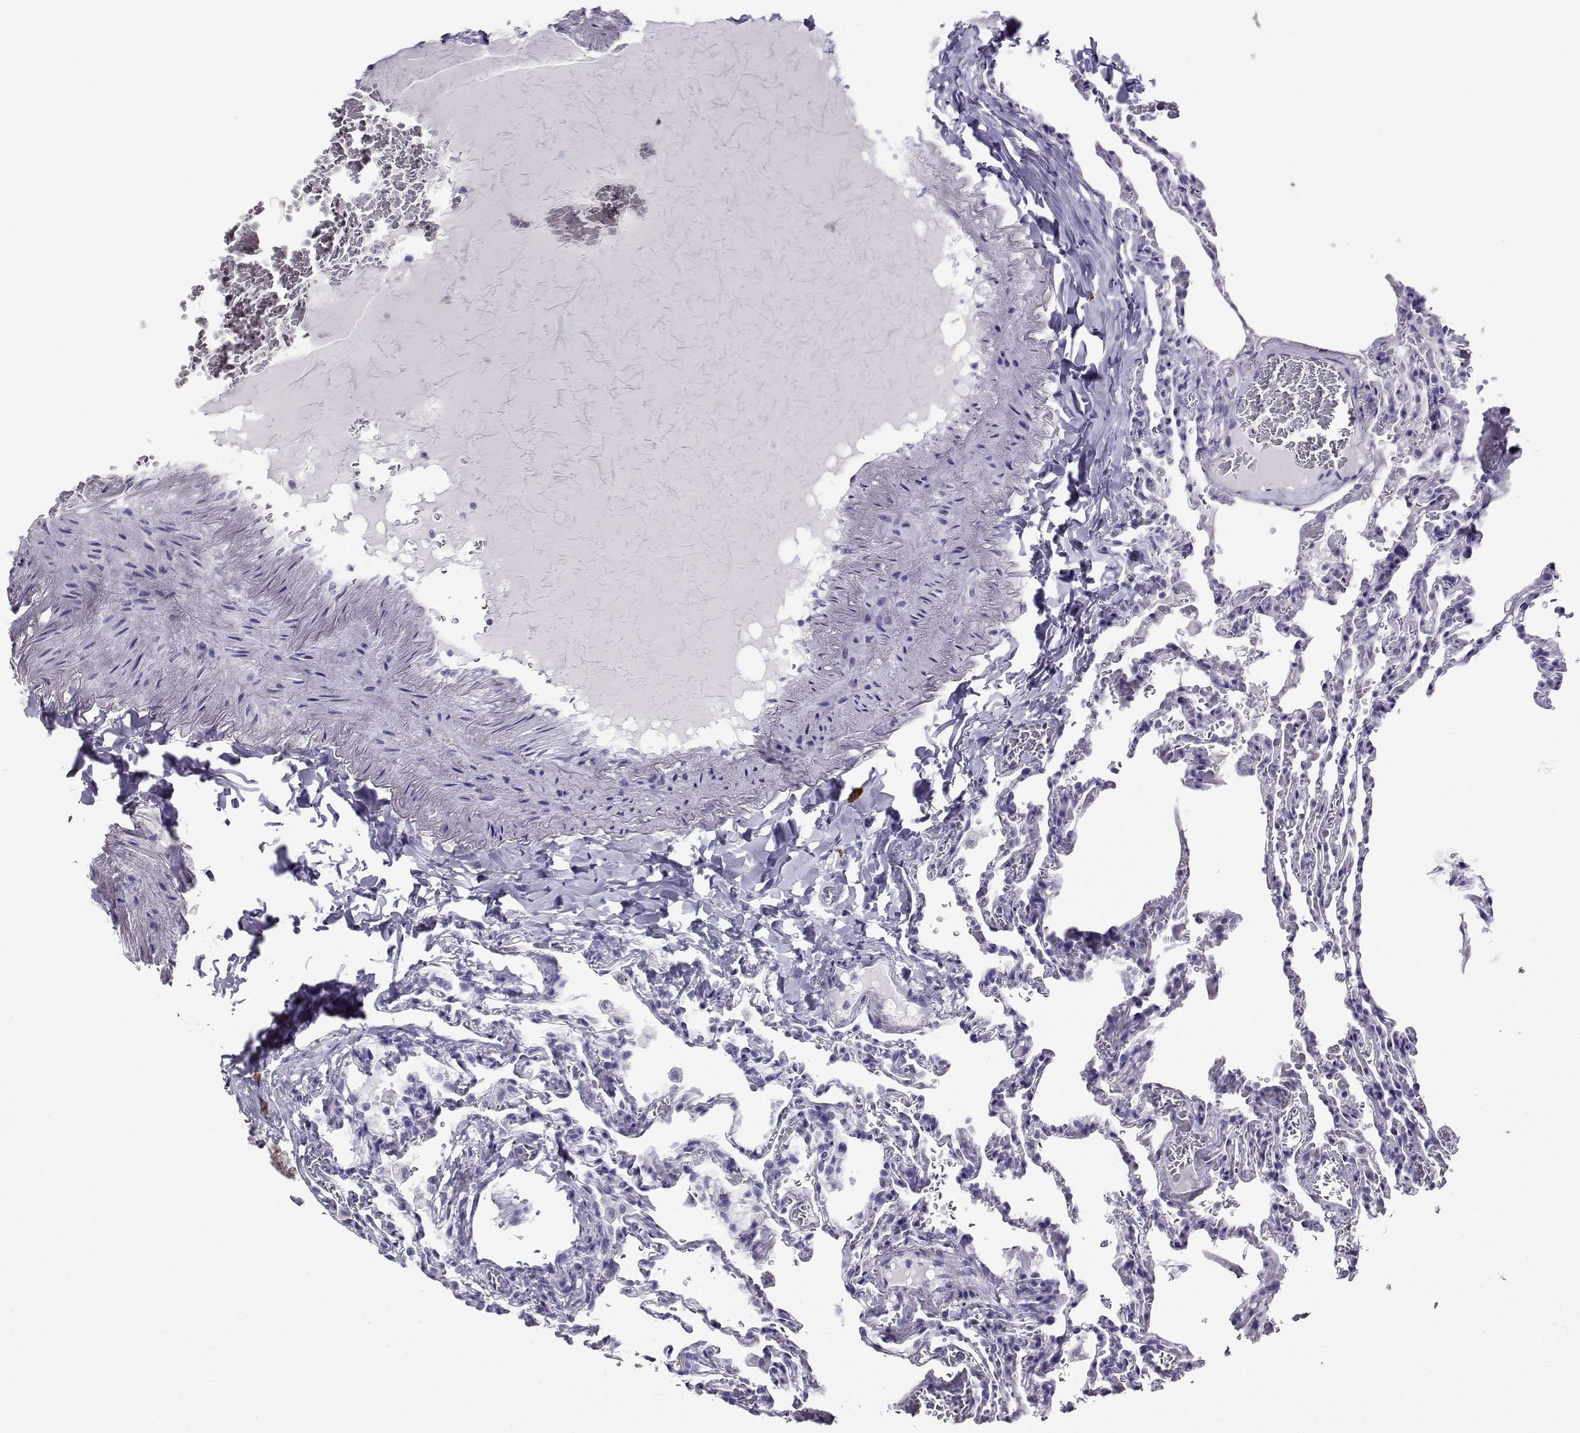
{"staining": {"intensity": "negative", "quantity": "none", "location": "none"}, "tissue": "lung", "cell_type": "Alveolar cells", "image_type": "normal", "snomed": [{"axis": "morphology", "description": "Normal tissue, NOS"}, {"axis": "topography", "description": "Lung"}], "caption": "IHC photomicrograph of benign lung: human lung stained with DAB (3,3'-diaminobenzidine) exhibits no significant protein staining in alveolar cells. (DAB (3,3'-diaminobenzidine) immunohistochemistry (IHC) visualized using brightfield microscopy, high magnification).", "gene": "CABS1", "patient": {"sex": "female", "age": 43}}